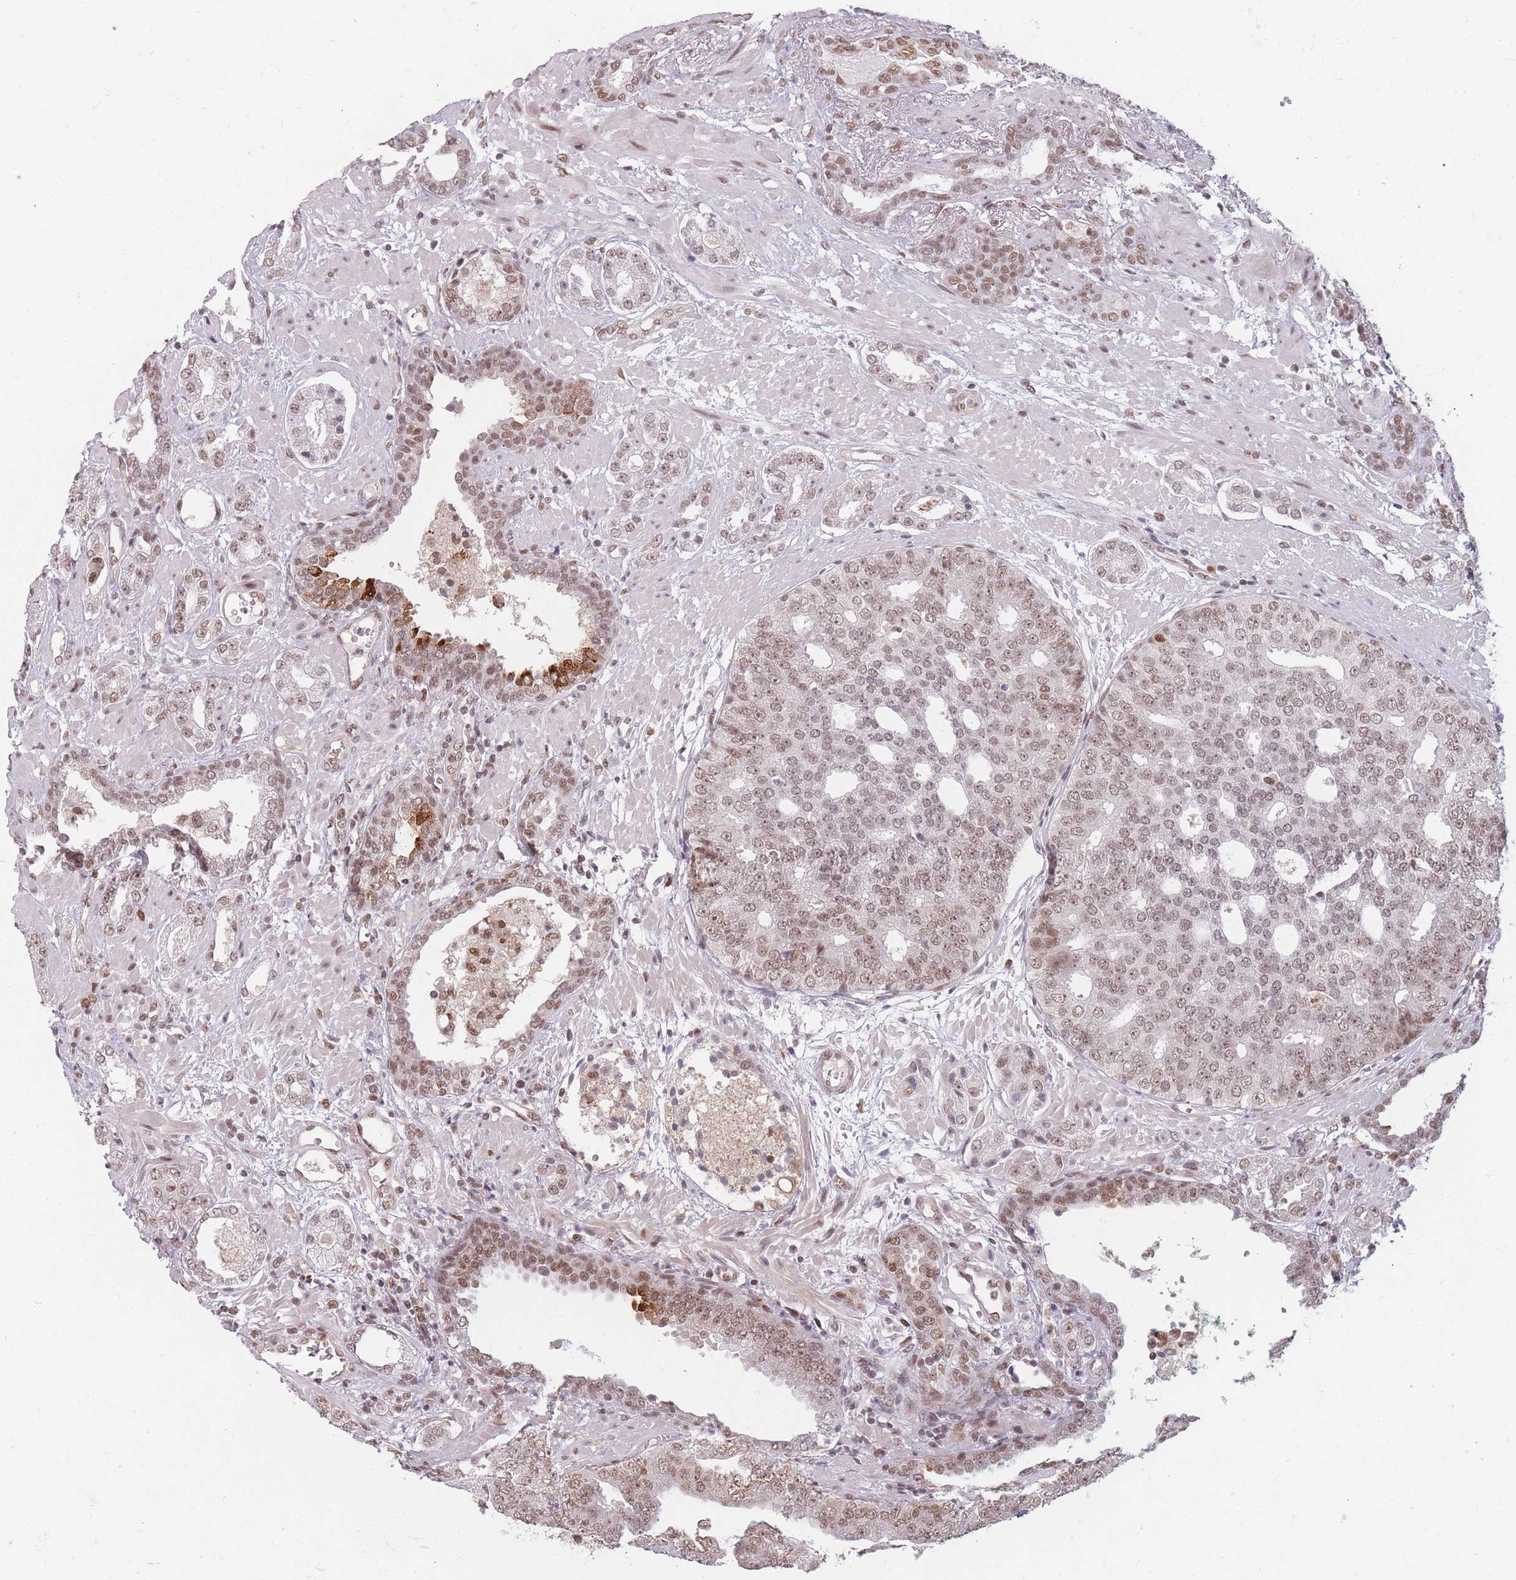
{"staining": {"intensity": "moderate", "quantity": ">75%", "location": "nuclear"}, "tissue": "prostate cancer", "cell_type": "Tumor cells", "image_type": "cancer", "snomed": [{"axis": "morphology", "description": "Adenocarcinoma, High grade"}, {"axis": "topography", "description": "Prostate"}], "caption": "Protein analysis of prostate cancer tissue exhibits moderate nuclear staining in approximately >75% of tumor cells.", "gene": "SUPT6H", "patient": {"sex": "male", "age": 71}}